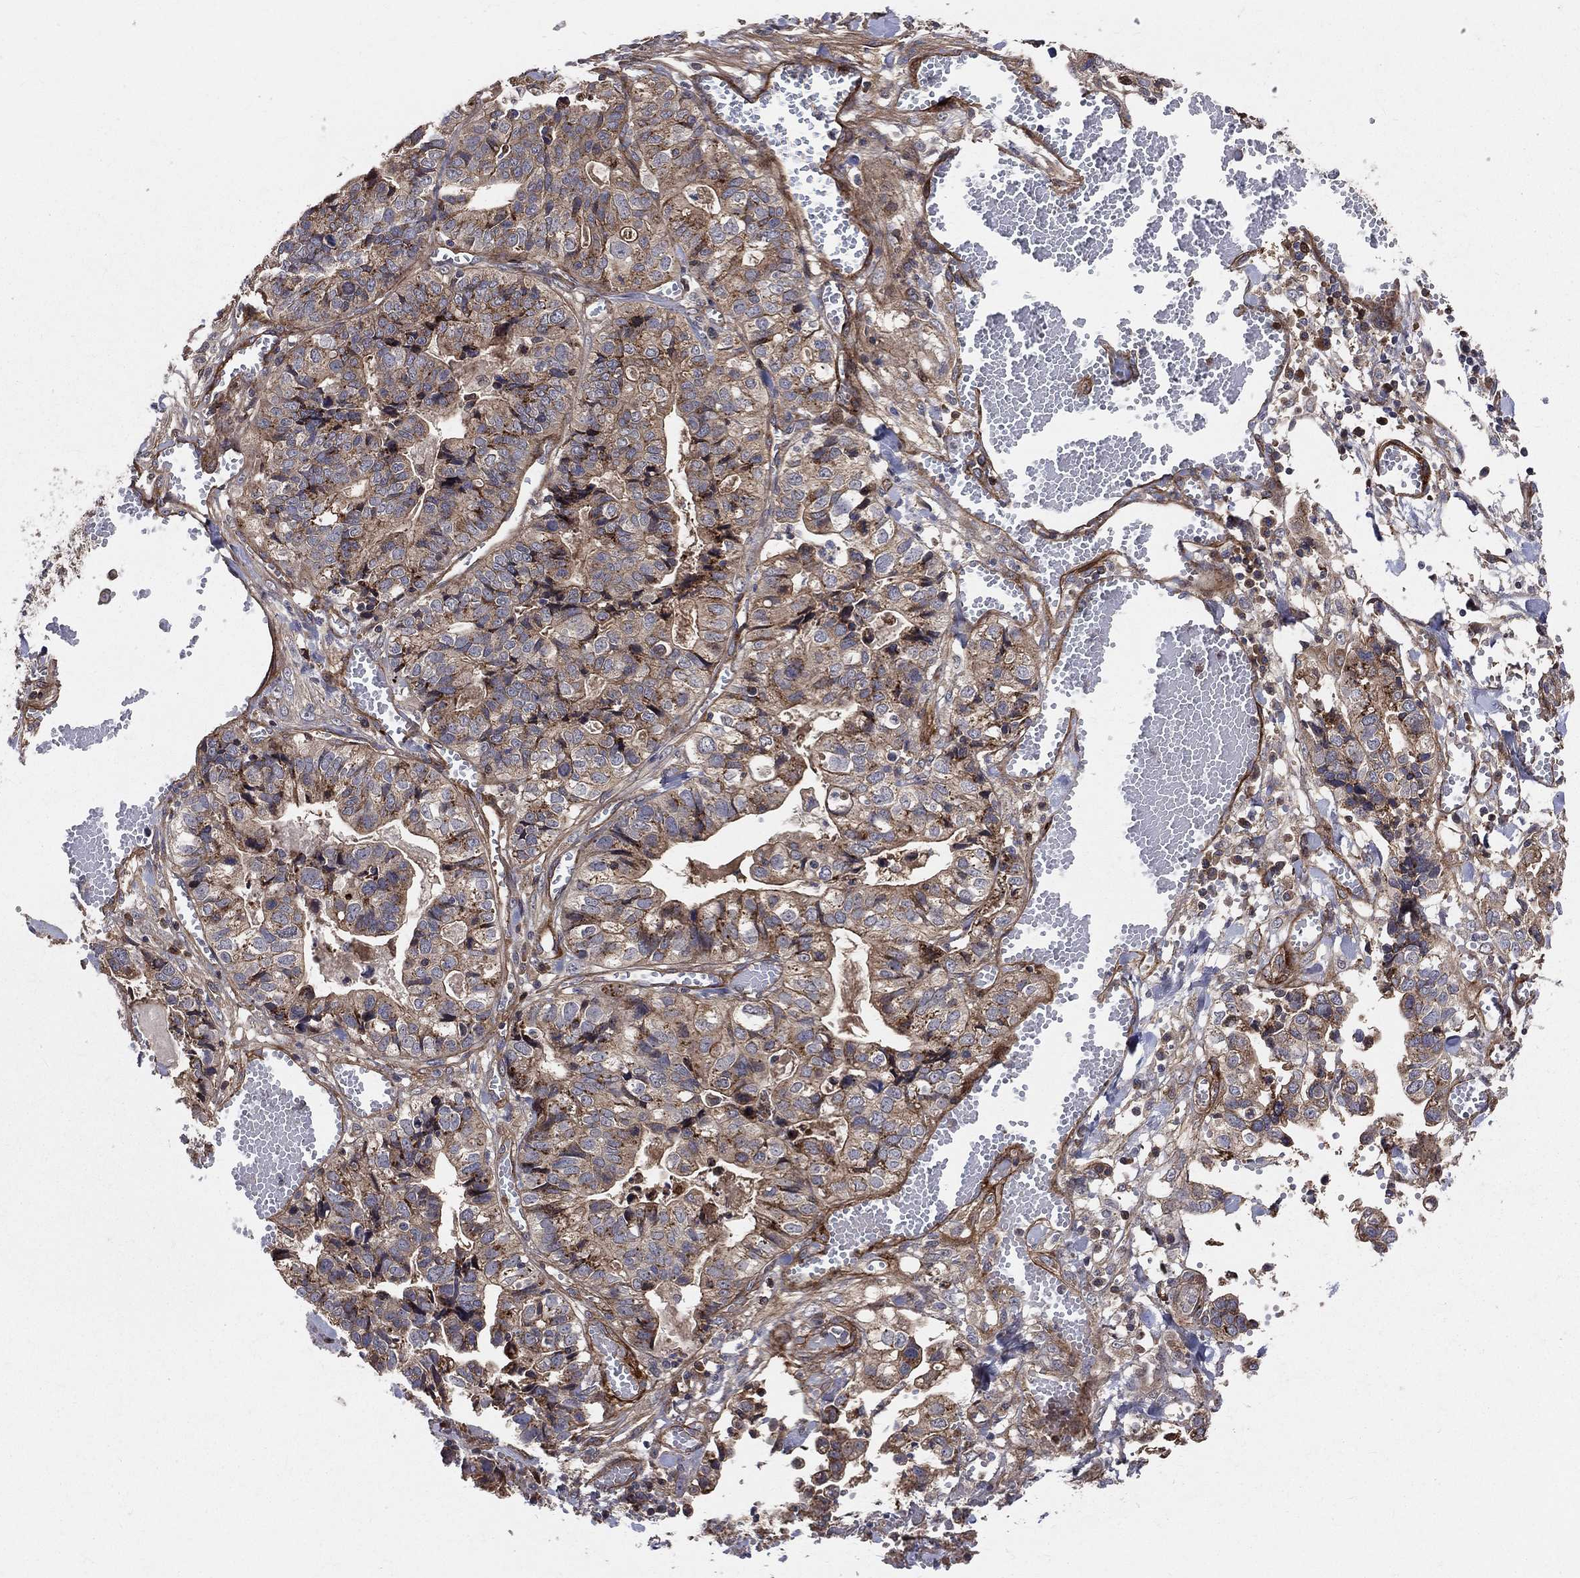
{"staining": {"intensity": "moderate", "quantity": ">75%", "location": "cytoplasmic/membranous"}, "tissue": "stomach cancer", "cell_type": "Tumor cells", "image_type": "cancer", "snomed": [{"axis": "morphology", "description": "Adenocarcinoma, NOS"}, {"axis": "topography", "description": "Stomach, upper"}], "caption": "Stomach adenocarcinoma tissue reveals moderate cytoplasmic/membranous staining in approximately >75% of tumor cells, visualized by immunohistochemistry.", "gene": "ENTPD1", "patient": {"sex": "female", "age": 67}}